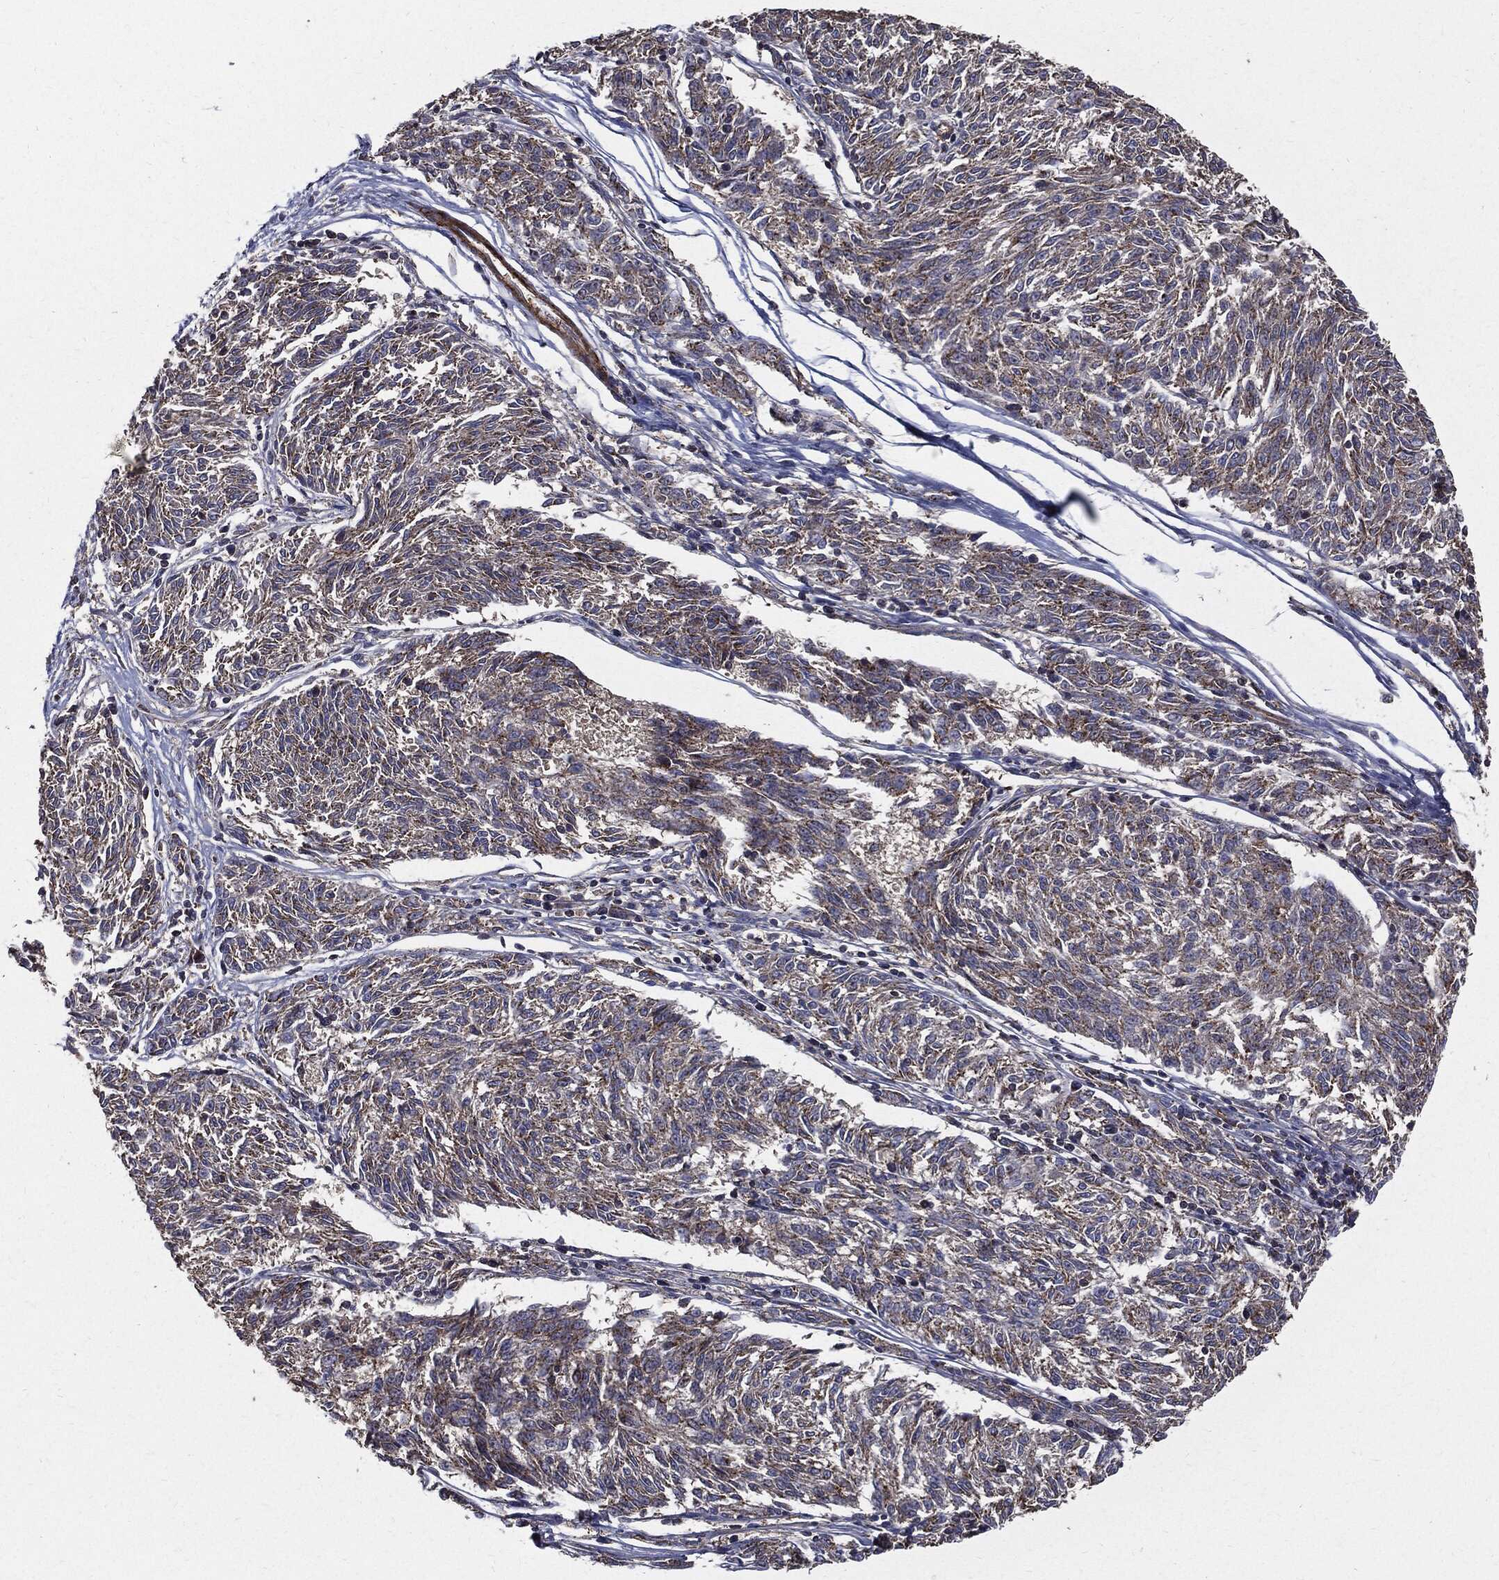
{"staining": {"intensity": "negative", "quantity": "none", "location": "none"}, "tissue": "melanoma", "cell_type": "Tumor cells", "image_type": "cancer", "snomed": [{"axis": "morphology", "description": "Malignant melanoma, NOS"}, {"axis": "topography", "description": "Skin"}], "caption": "Tumor cells show no significant staining in malignant melanoma. (DAB immunohistochemistry (IHC) with hematoxylin counter stain).", "gene": "PDCD6IP", "patient": {"sex": "female", "age": 72}}